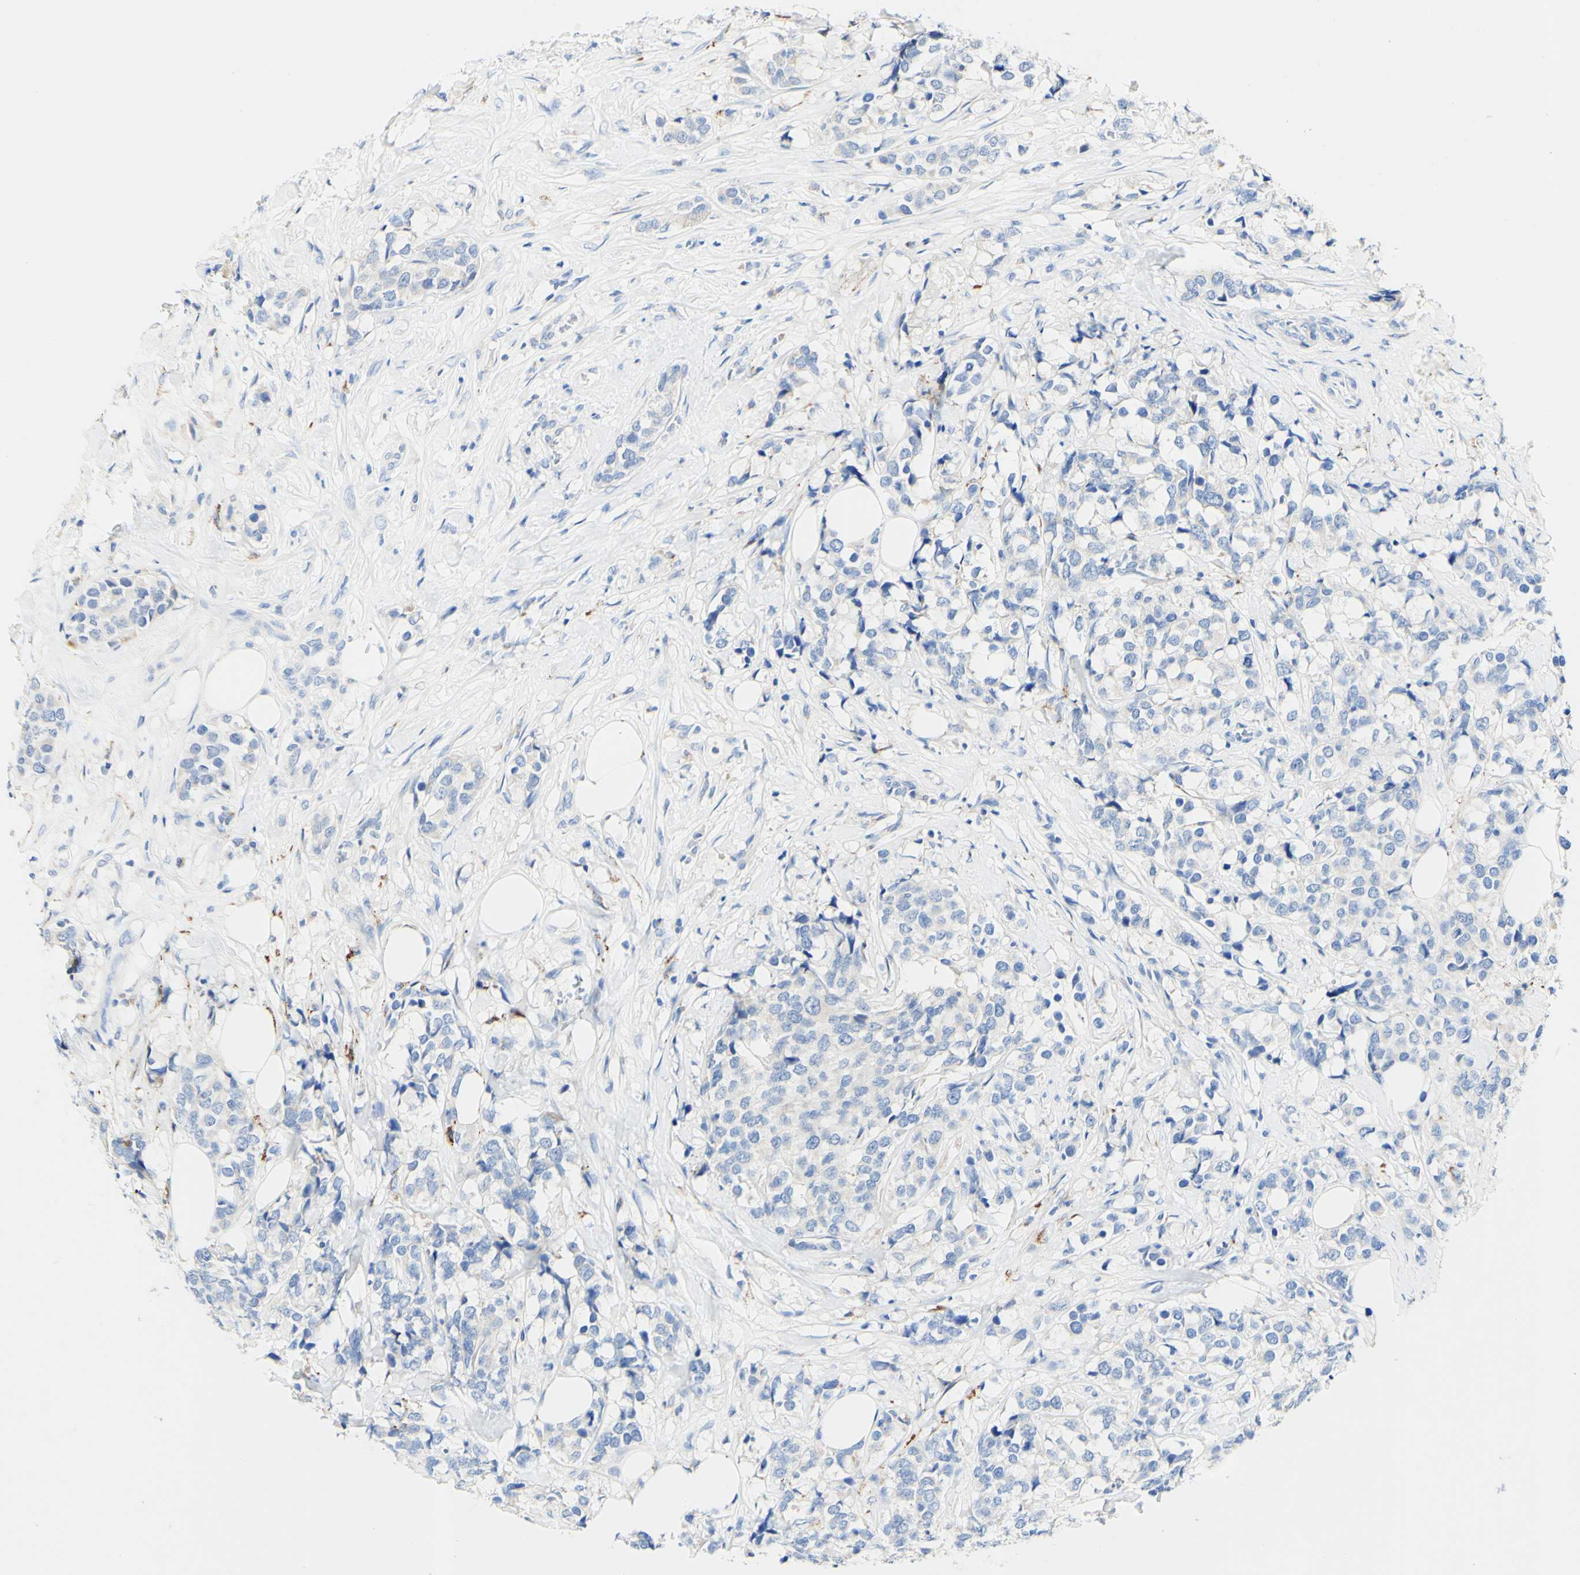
{"staining": {"intensity": "negative", "quantity": "none", "location": "none"}, "tissue": "breast cancer", "cell_type": "Tumor cells", "image_type": "cancer", "snomed": [{"axis": "morphology", "description": "Lobular carcinoma"}, {"axis": "topography", "description": "Breast"}], "caption": "Breast cancer (lobular carcinoma) was stained to show a protein in brown. There is no significant staining in tumor cells.", "gene": "FGF4", "patient": {"sex": "female", "age": 59}}